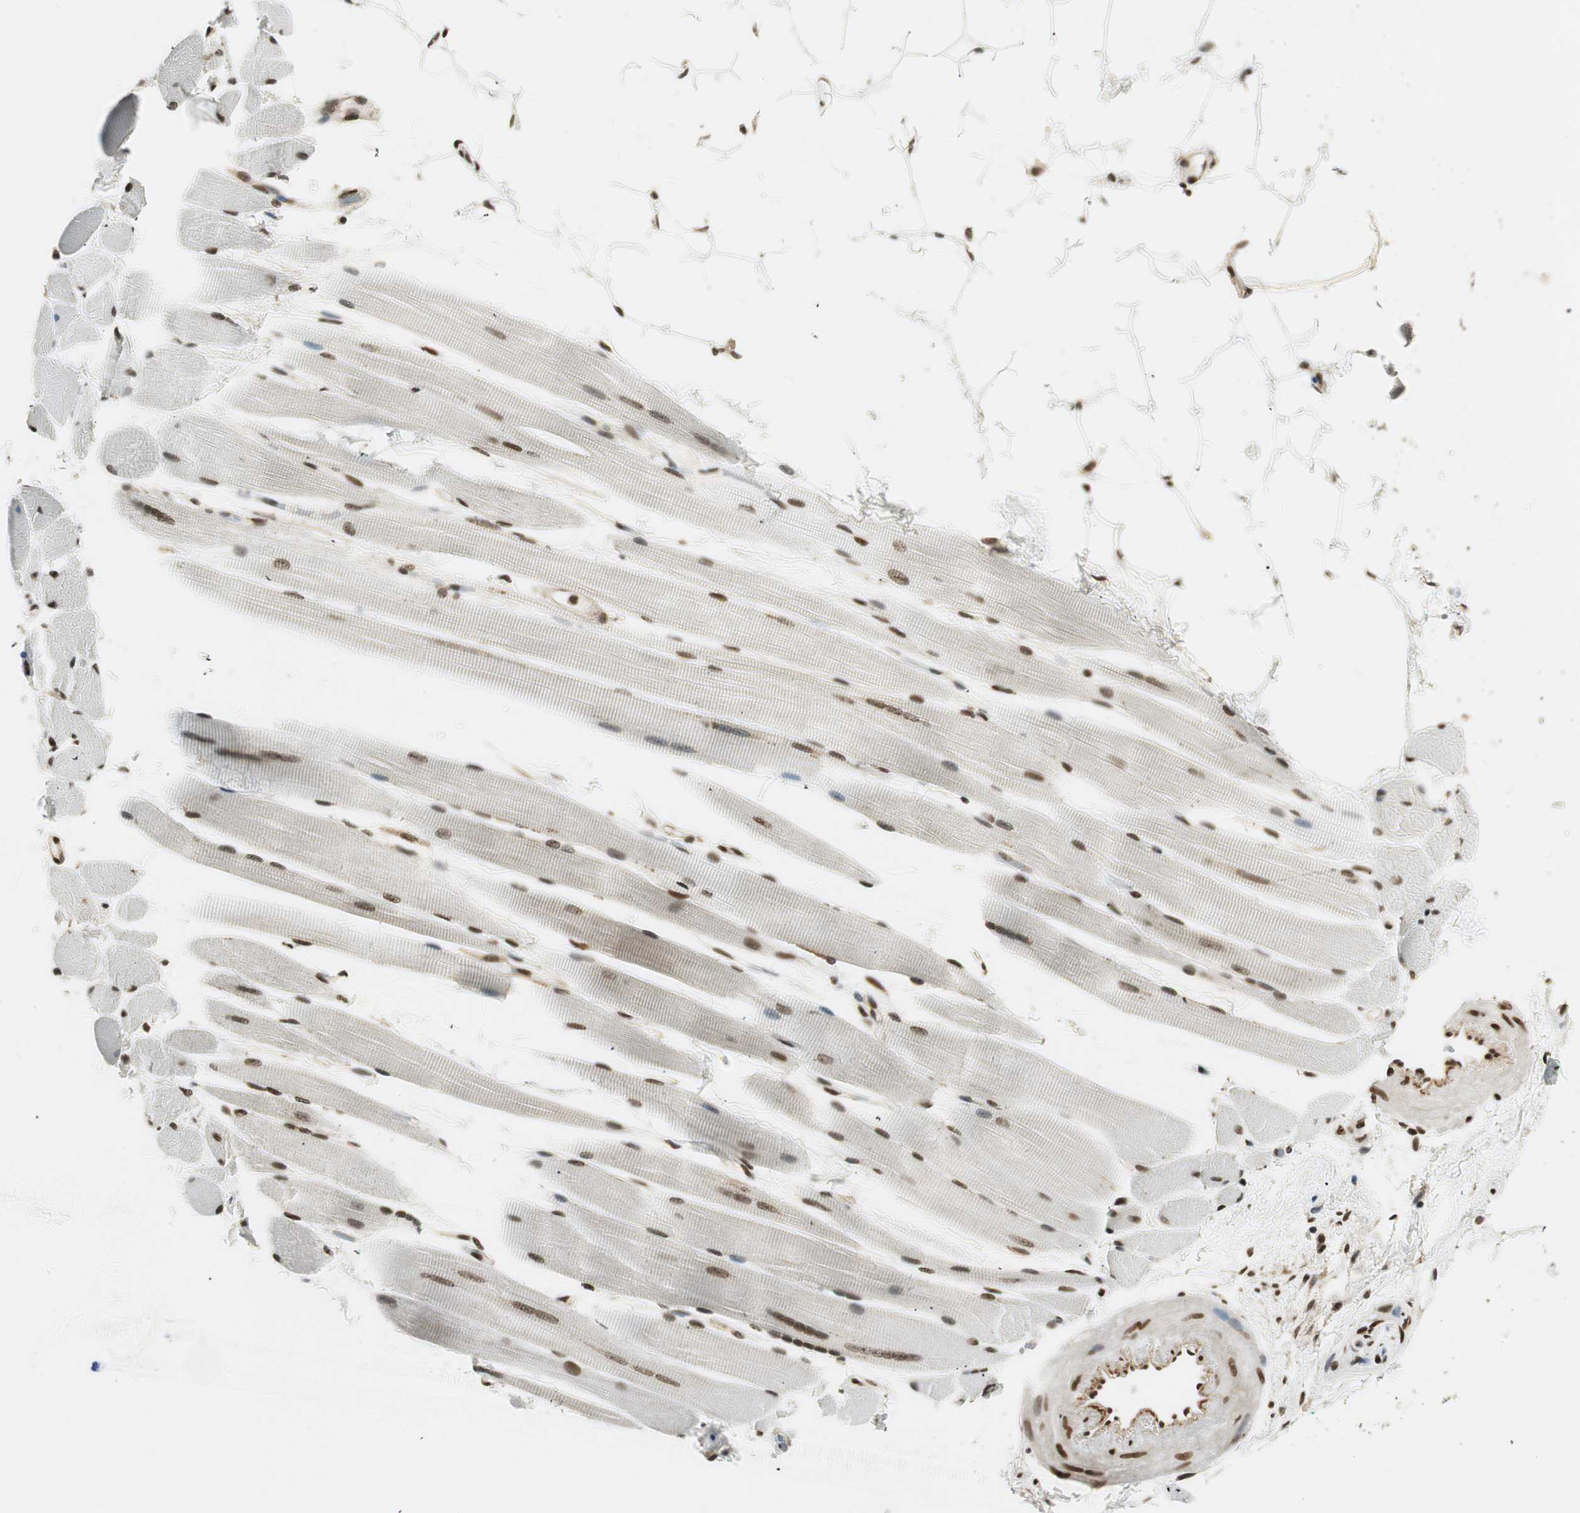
{"staining": {"intensity": "moderate", "quantity": ">75%", "location": "nuclear"}, "tissue": "skeletal muscle", "cell_type": "Myocytes", "image_type": "normal", "snomed": [{"axis": "morphology", "description": "Normal tissue, NOS"}, {"axis": "topography", "description": "Skeletal muscle"}, {"axis": "topography", "description": "Oral tissue"}, {"axis": "topography", "description": "Peripheral nerve tissue"}], "caption": "Immunohistochemistry (IHC) staining of normal skeletal muscle, which shows medium levels of moderate nuclear expression in approximately >75% of myocytes indicating moderate nuclear protein expression. The staining was performed using DAB (brown) for protein detection and nuclei were counterstained in hematoxylin (blue).", "gene": "RING1", "patient": {"sex": "female", "age": 84}}